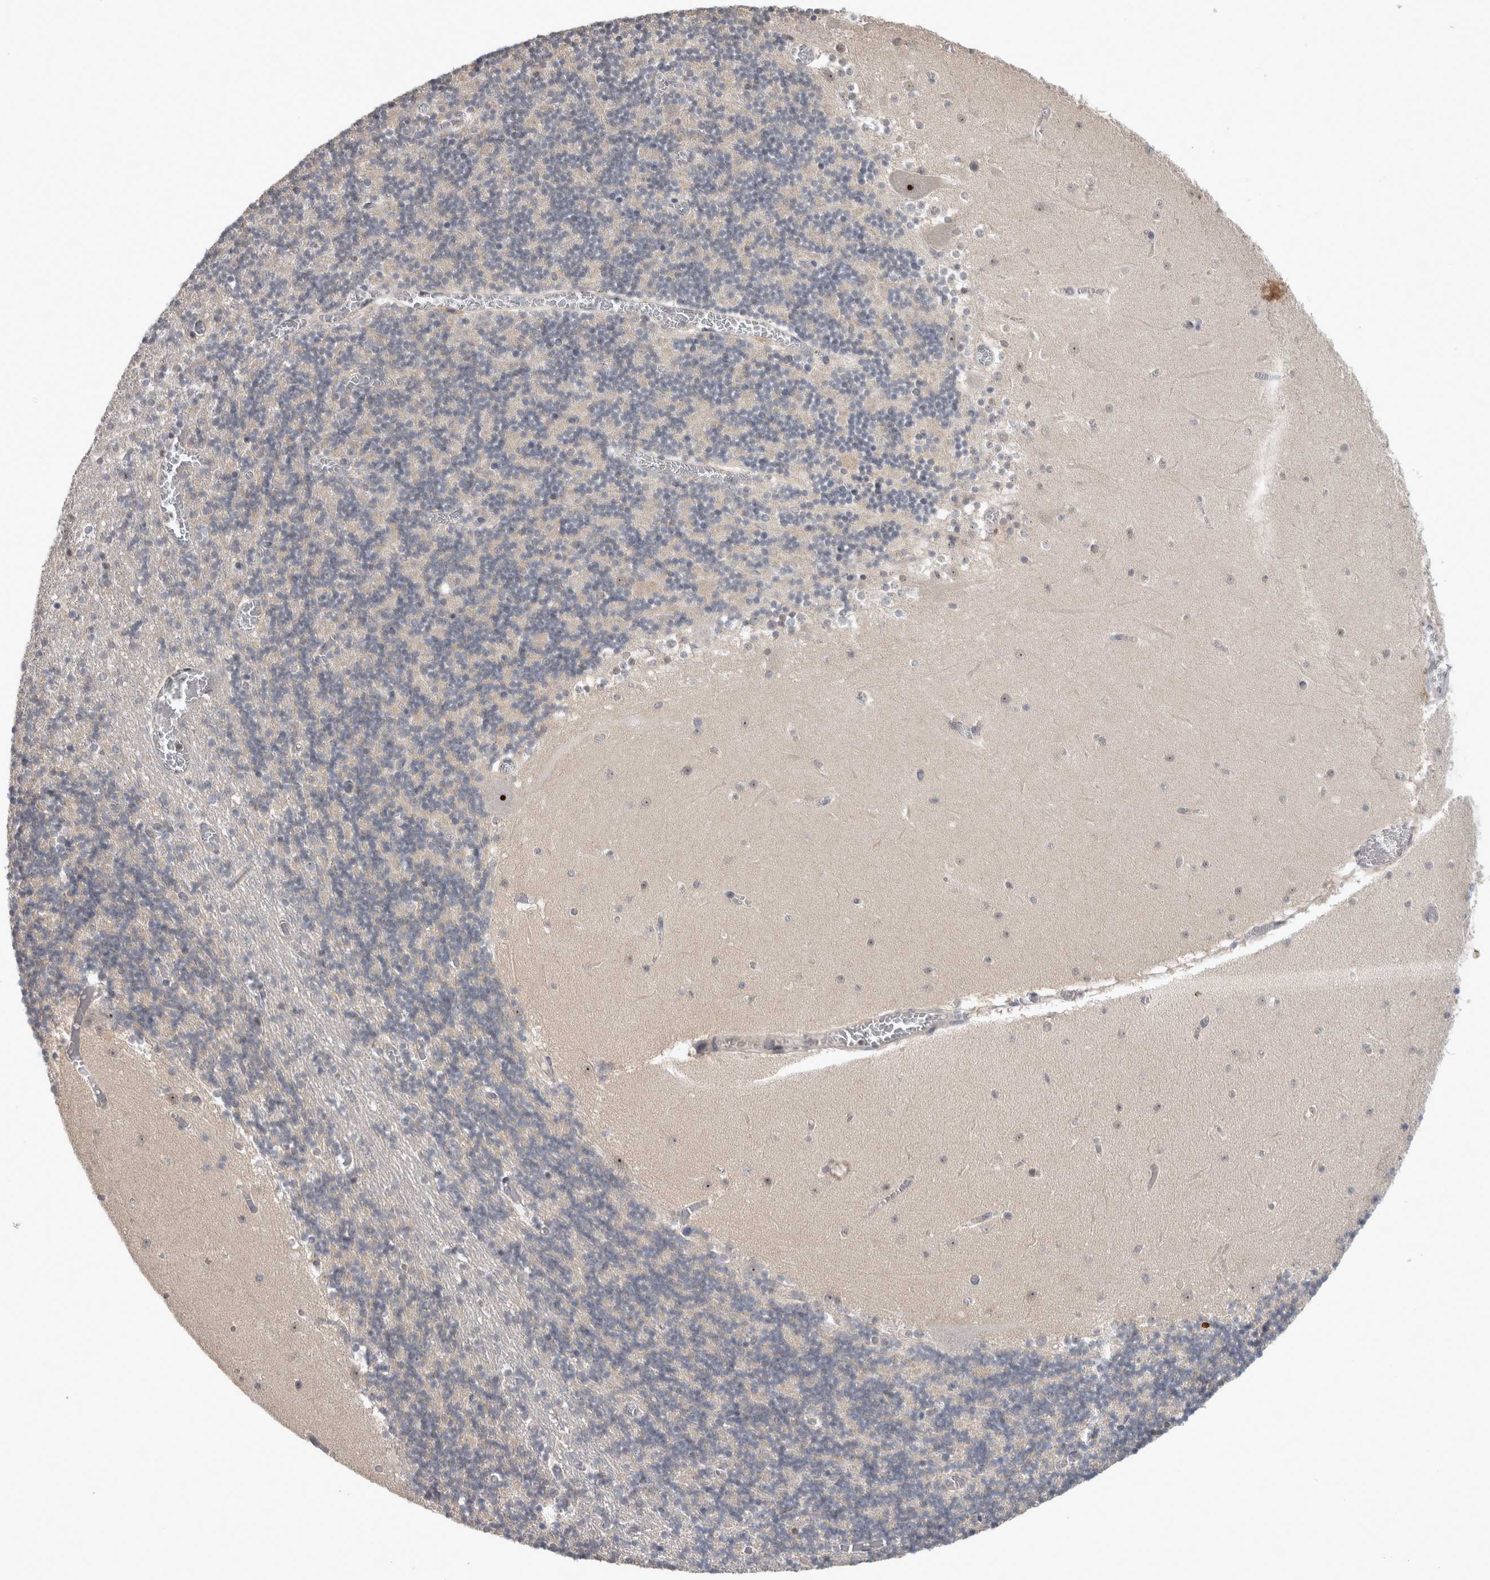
{"staining": {"intensity": "negative", "quantity": "none", "location": "none"}, "tissue": "cerebellum", "cell_type": "Cells in granular layer", "image_type": "normal", "snomed": [{"axis": "morphology", "description": "Normal tissue, NOS"}, {"axis": "topography", "description": "Cerebellum"}], "caption": "This is an IHC image of benign human cerebellum. There is no expression in cells in granular layer.", "gene": "RBM28", "patient": {"sex": "female", "age": 28}}